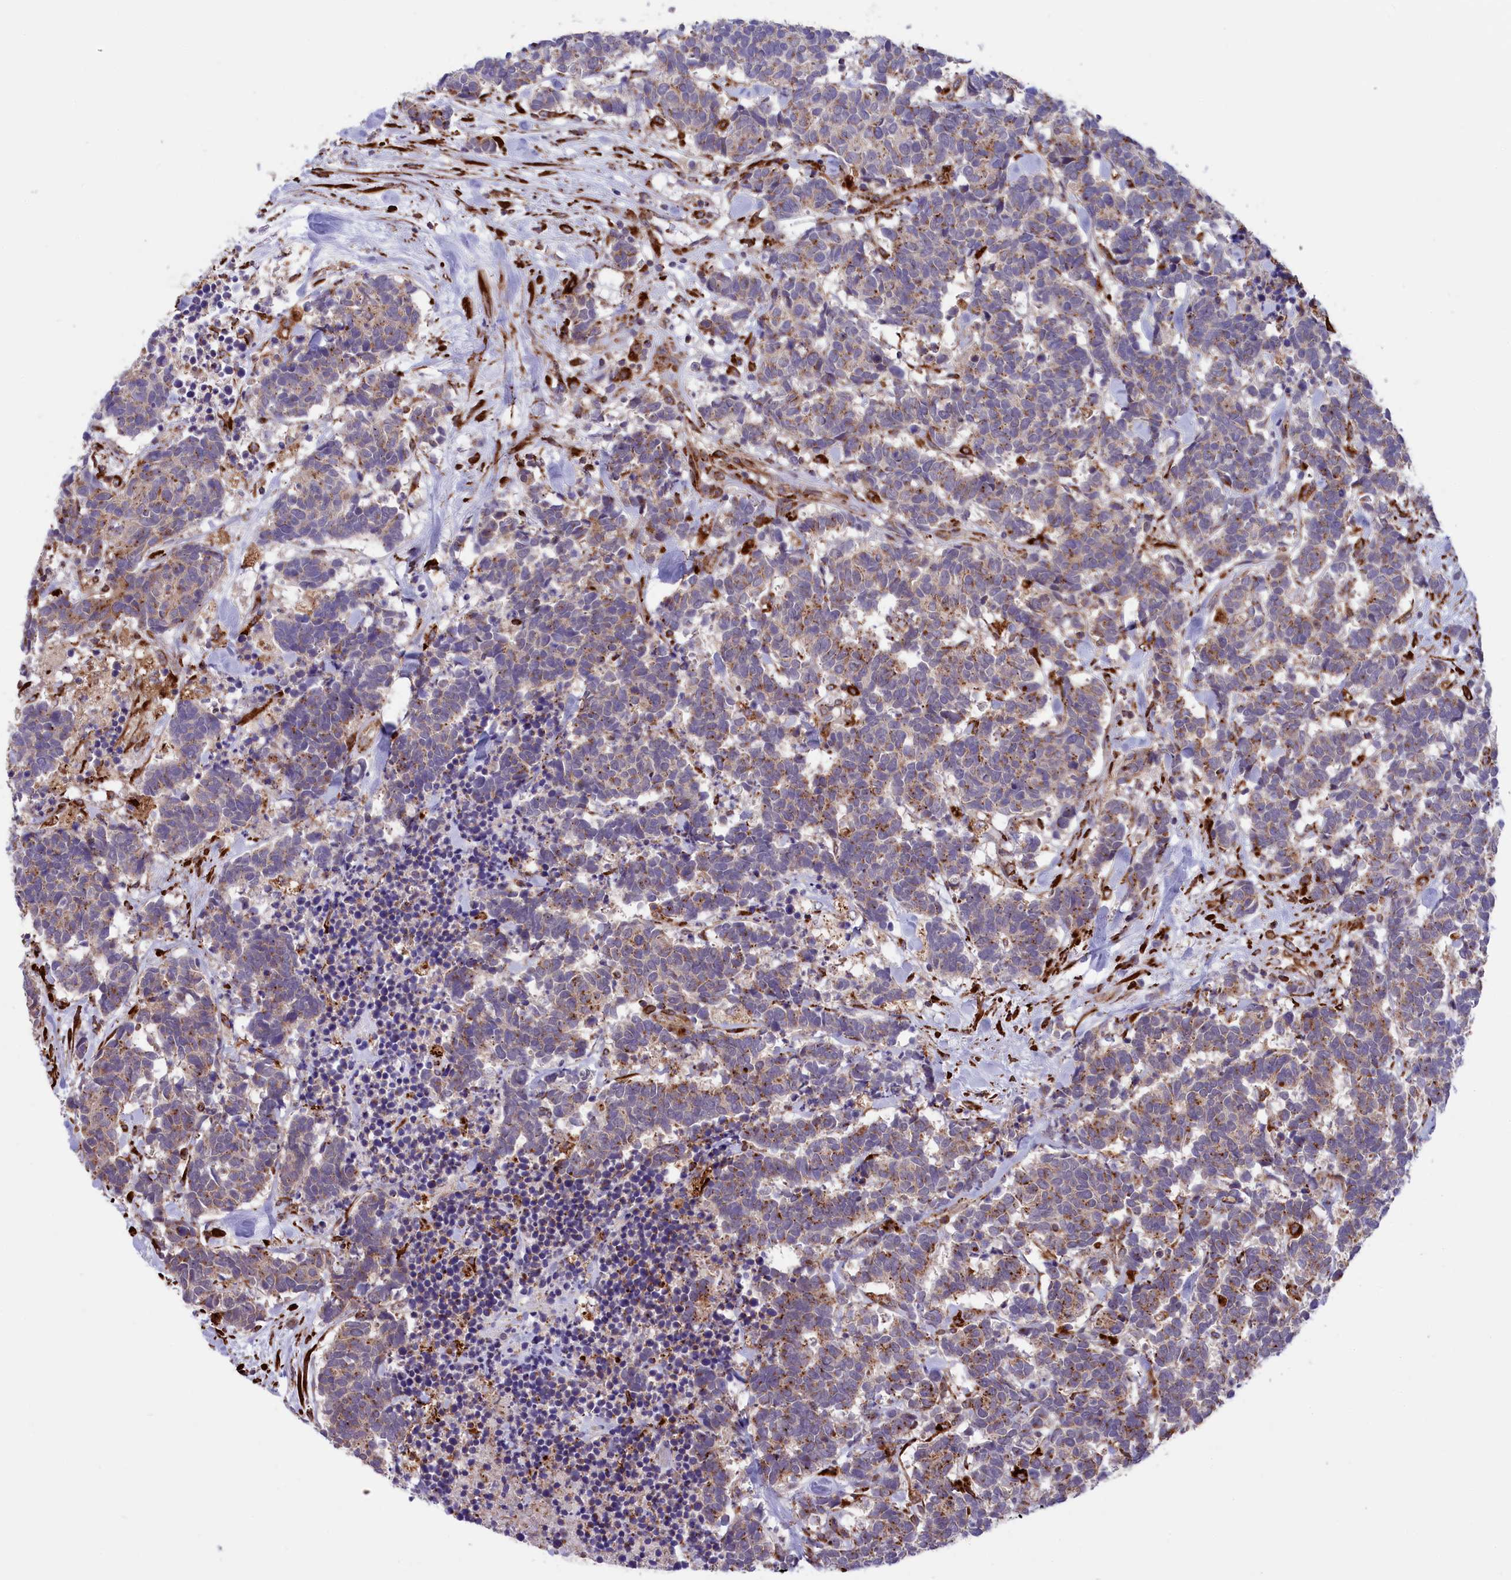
{"staining": {"intensity": "moderate", "quantity": "<25%", "location": "cytoplasmic/membranous"}, "tissue": "carcinoid", "cell_type": "Tumor cells", "image_type": "cancer", "snomed": [{"axis": "morphology", "description": "Carcinoma, NOS"}, {"axis": "morphology", "description": "Carcinoid, malignant, NOS"}, {"axis": "topography", "description": "Prostate"}], "caption": "Moderate cytoplasmic/membranous staining for a protein is seen in approximately <25% of tumor cells of carcinoid using immunohistochemistry.", "gene": "MAN2B1", "patient": {"sex": "male", "age": 57}}